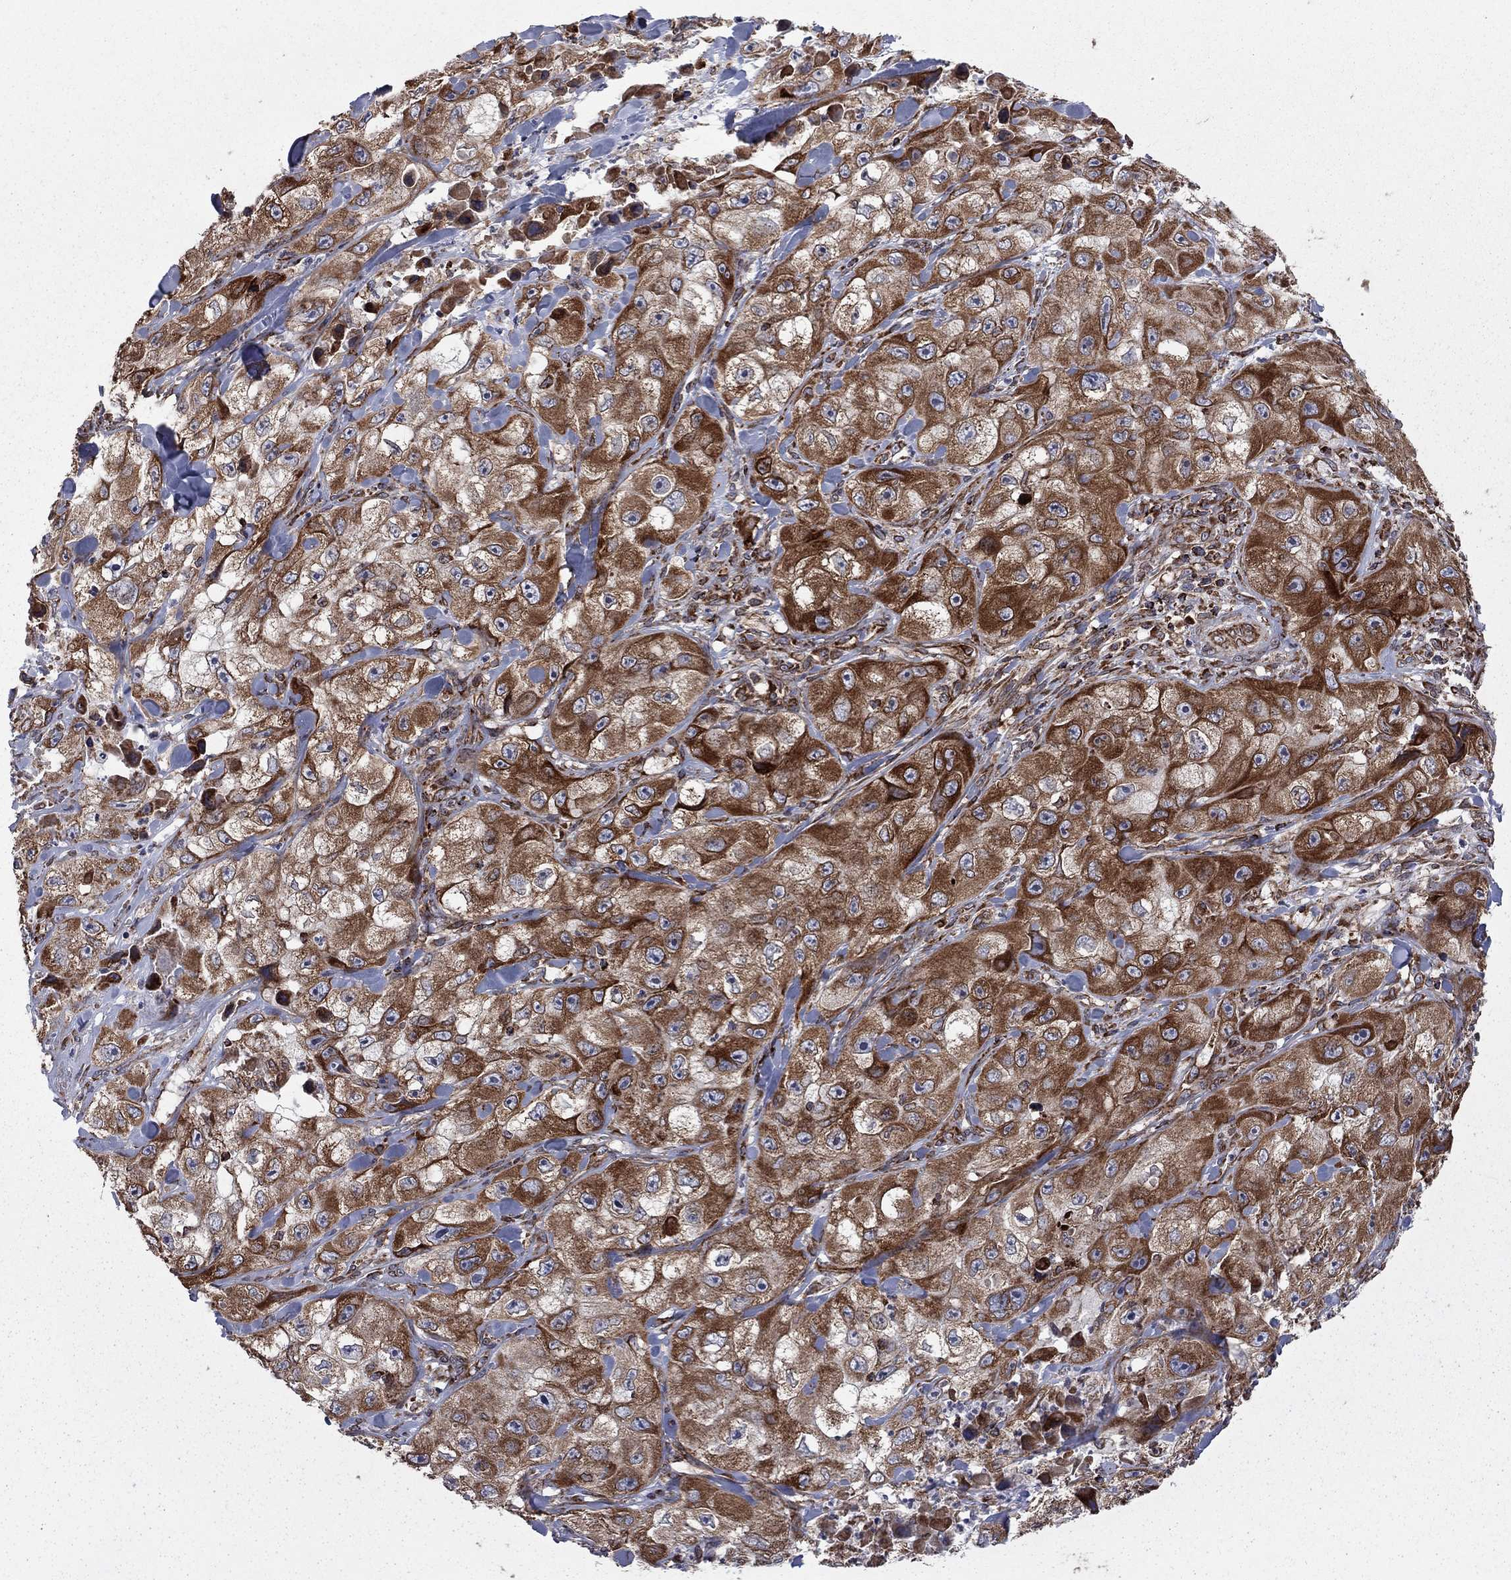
{"staining": {"intensity": "moderate", "quantity": ">75%", "location": "cytoplasmic/membranous"}, "tissue": "skin cancer", "cell_type": "Tumor cells", "image_type": "cancer", "snomed": [{"axis": "morphology", "description": "Squamous cell carcinoma, NOS"}, {"axis": "topography", "description": "Skin"}, {"axis": "topography", "description": "Subcutis"}], "caption": "Immunohistochemistry micrograph of human skin squamous cell carcinoma stained for a protein (brown), which reveals medium levels of moderate cytoplasmic/membranous expression in about >75% of tumor cells.", "gene": "CLPTM1", "patient": {"sex": "male", "age": 73}}